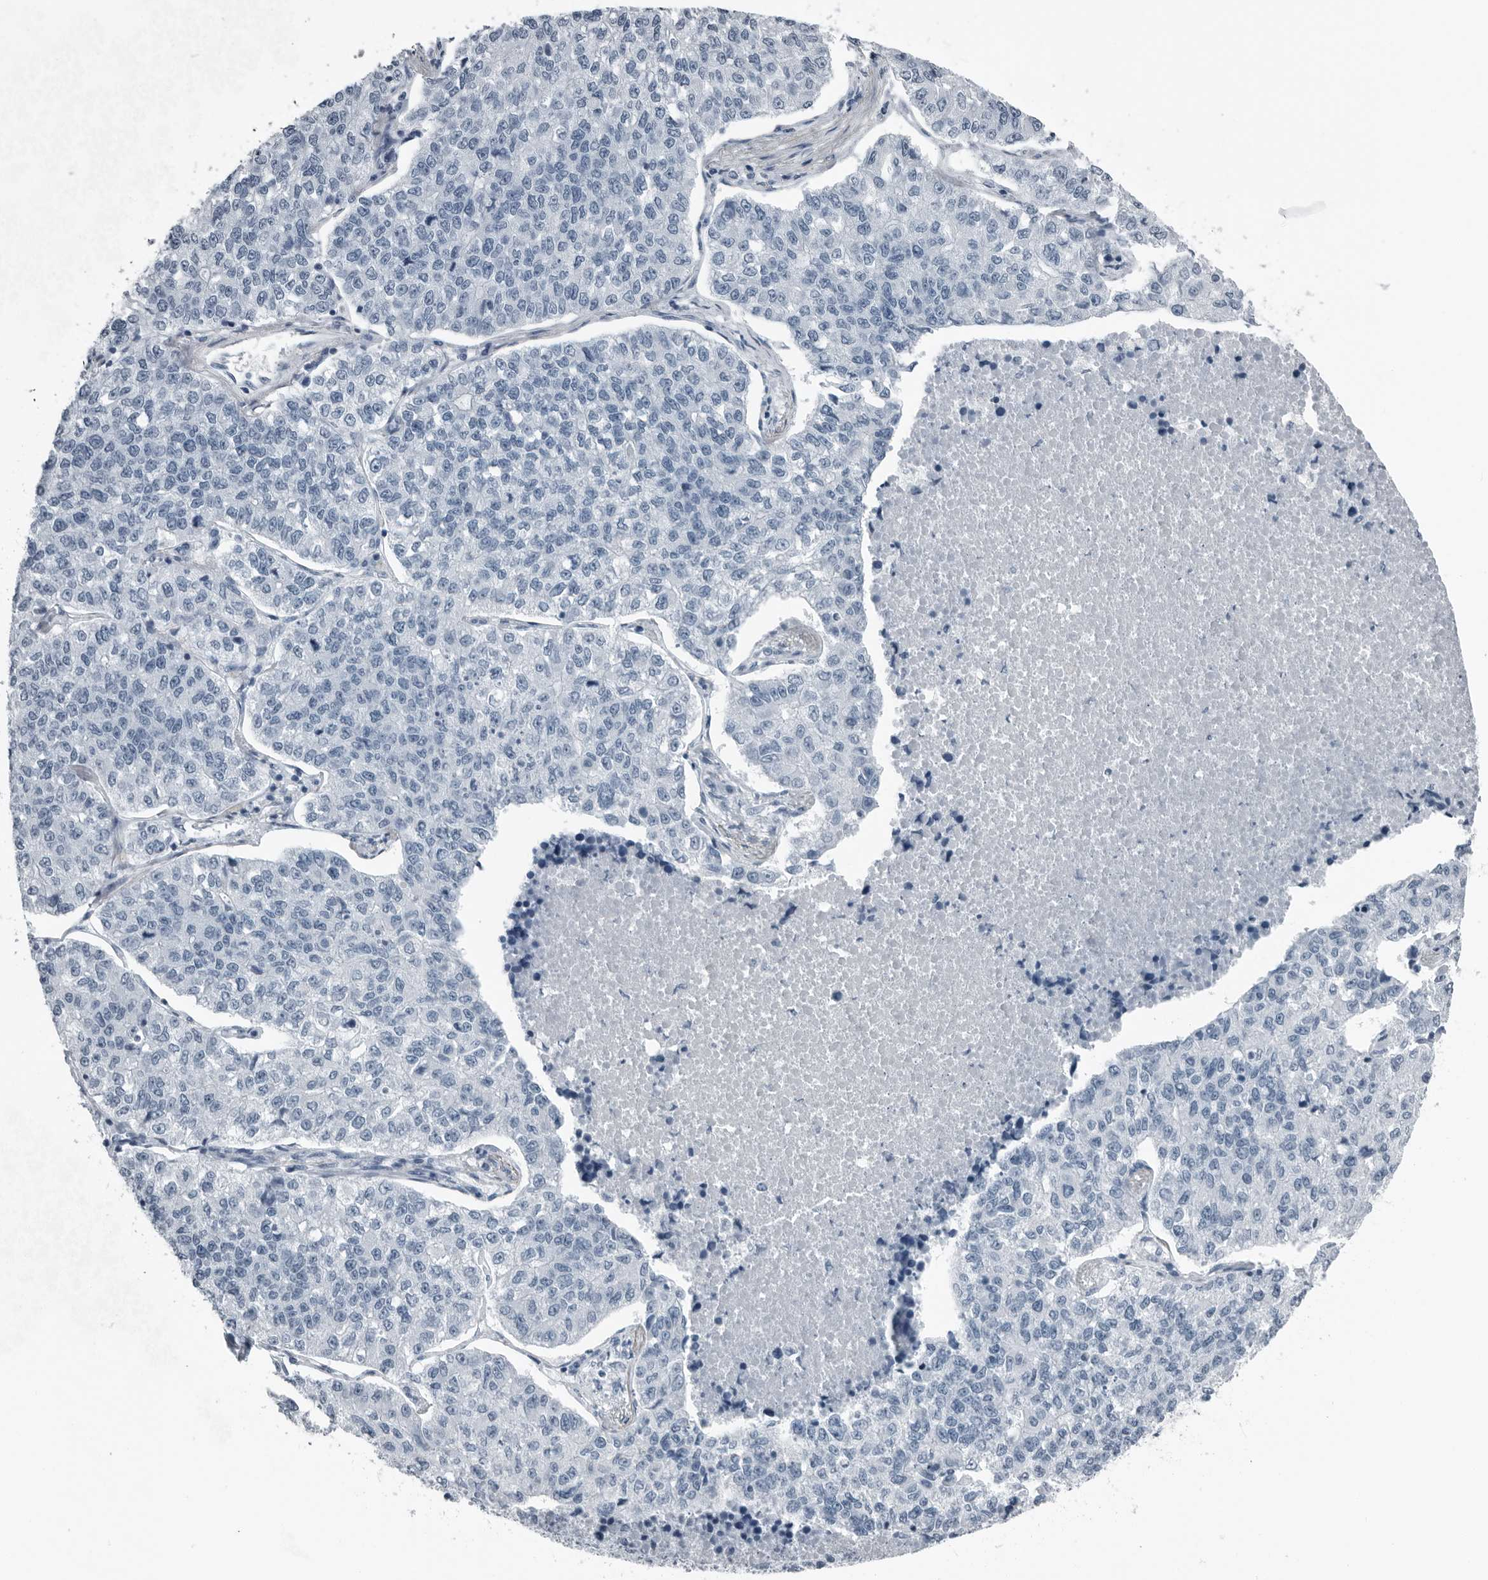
{"staining": {"intensity": "negative", "quantity": "none", "location": "none"}, "tissue": "lung cancer", "cell_type": "Tumor cells", "image_type": "cancer", "snomed": [{"axis": "morphology", "description": "Adenocarcinoma, NOS"}, {"axis": "topography", "description": "Lung"}], "caption": "The micrograph demonstrates no staining of tumor cells in adenocarcinoma (lung).", "gene": "PRSS1", "patient": {"sex": "male", "age": 49}}